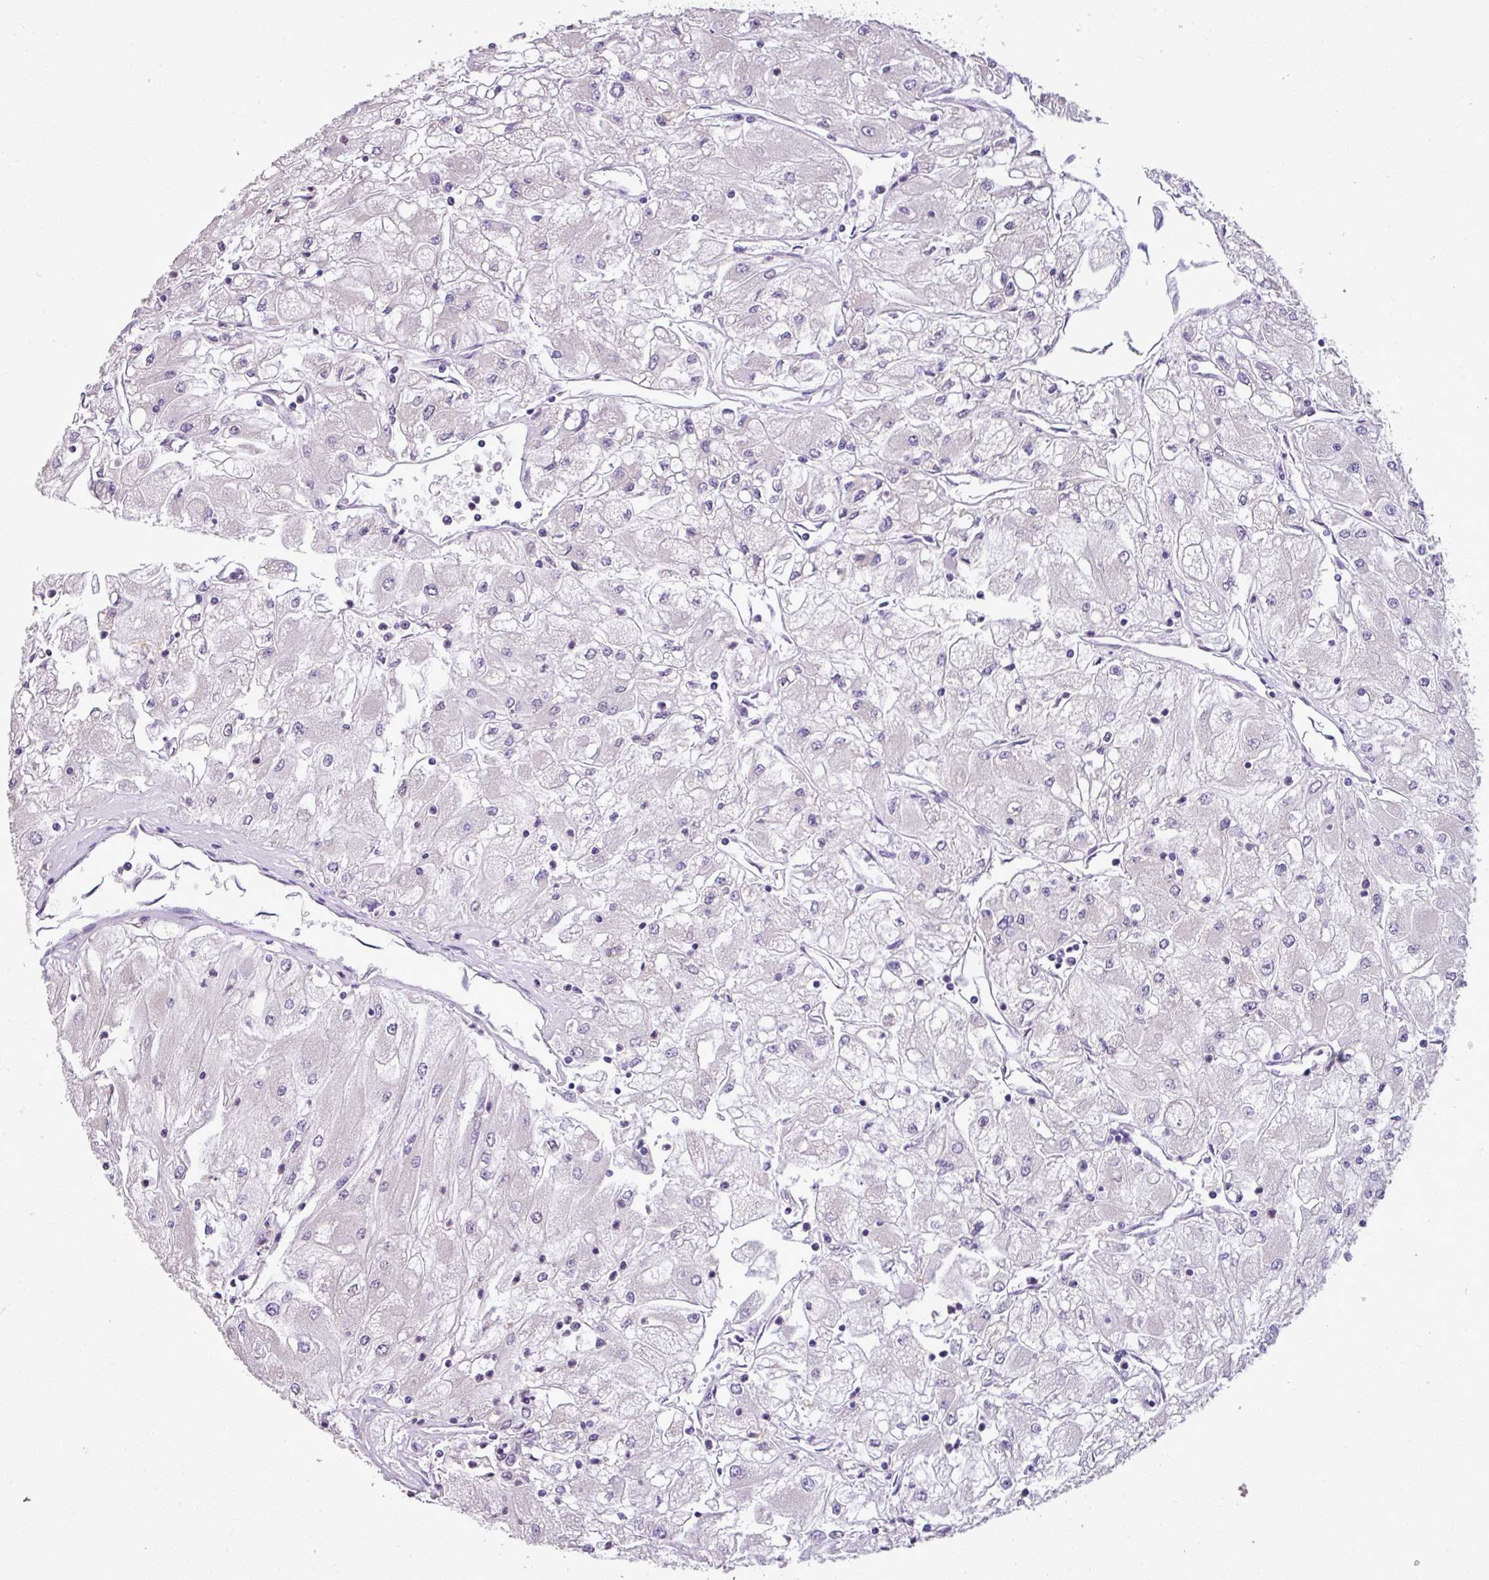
{"staining": {"intensity": "negative", "quantity": "none", "location": "none"}, "tissue": "renal cancer", "cell_type": "Tumor cells", "image_type": "cancer", "snomed": [{"axis": "morphology", "description": "Adenocarcinoma, NOS"}, {"axis": "topography", "description": "Kidney"}], "caption": "Immunohistochemistry micrograph of neoplastic tissue: renal adenocarcinoma stained with DAB reveals no significant protein expression in tumor cells.", "gene": "ALDH2", "patient": {"sex": "male", "age": 80}}